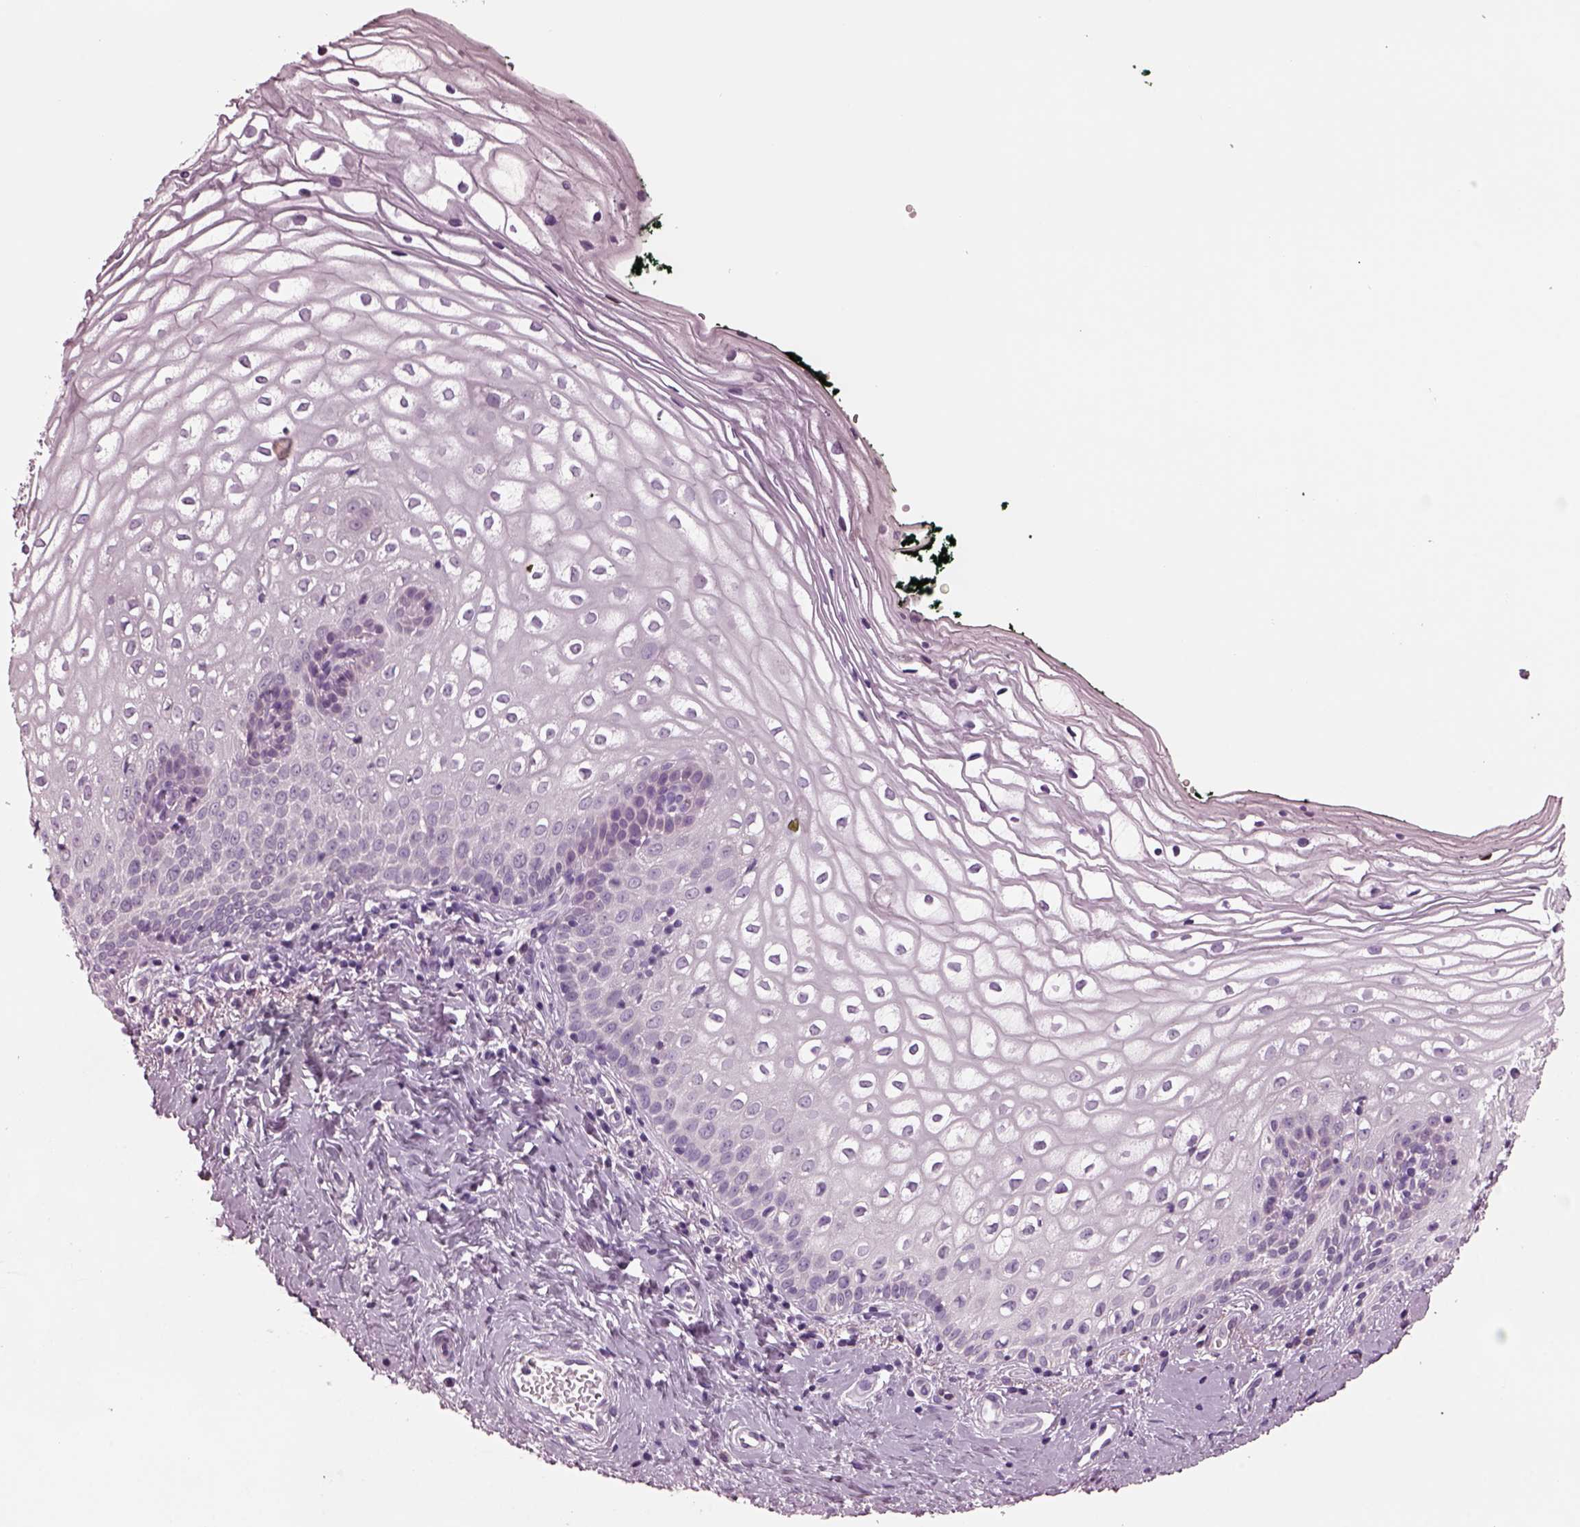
{"staining": {"intensity": "negative", "quantity": "none", "location": "none"}, "tissue": "vagina", "cell_type": "Squamous epithelial cells", "image_type": "normal", "snomed": [{"axis": "morphology", "description": "Normal tissue, NOS"}, {"axis": "topography", "description": "Vagina"}], "caption": "DAB immunohistochemical staining of unremarkable vagina shows no significant staining in squamous epithelial cells. (Brightfield microscopy of DAB (3,3'-diaminobenzidine) IHC at high magnification).", "gene": "AP4M1", "patient": {"sex": "female", "age": 47}}